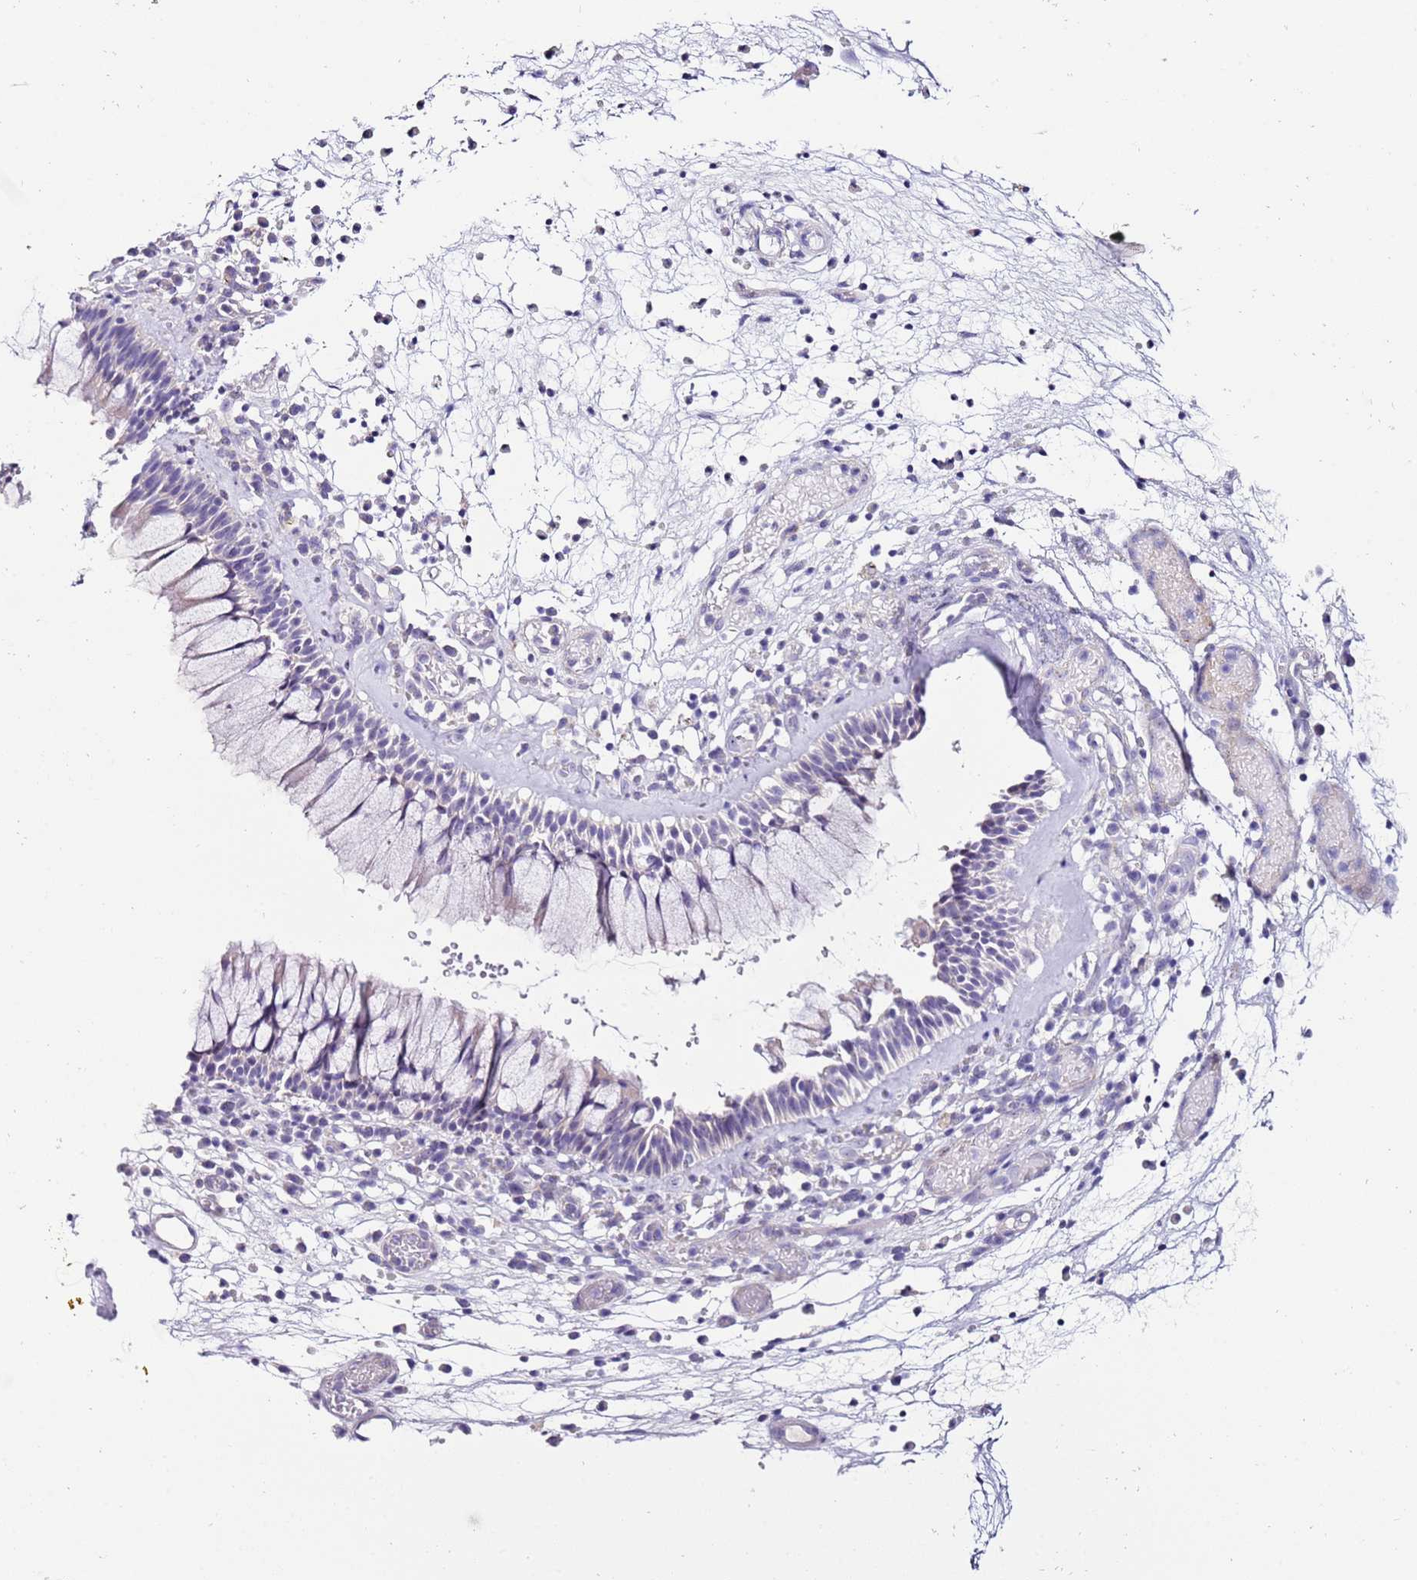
{"staining": {"intensity": "negative", "quantity": "none", "location": "none"}, "tissue": "nasopharynx", "cell_type": "Respiratory epithelial cells", "image_type": "normal", "snomed": [{"axis": "morphology", "description": "Normal tissue, NOS"}, {"axis": "morphology", "description": "Inflammation, NOS"}, {"axis": "topography", "description": "Nasopharynx"}], "caption": "Immunohistochemical staining of unremarkable nasopharynx reveals no significant staining in respiratory epithelial cells. (DAB IHC visualized using brightfield microscopy, high magnification).", "gene": "HGD", "patient": {"sex": "male", "age": 70}}